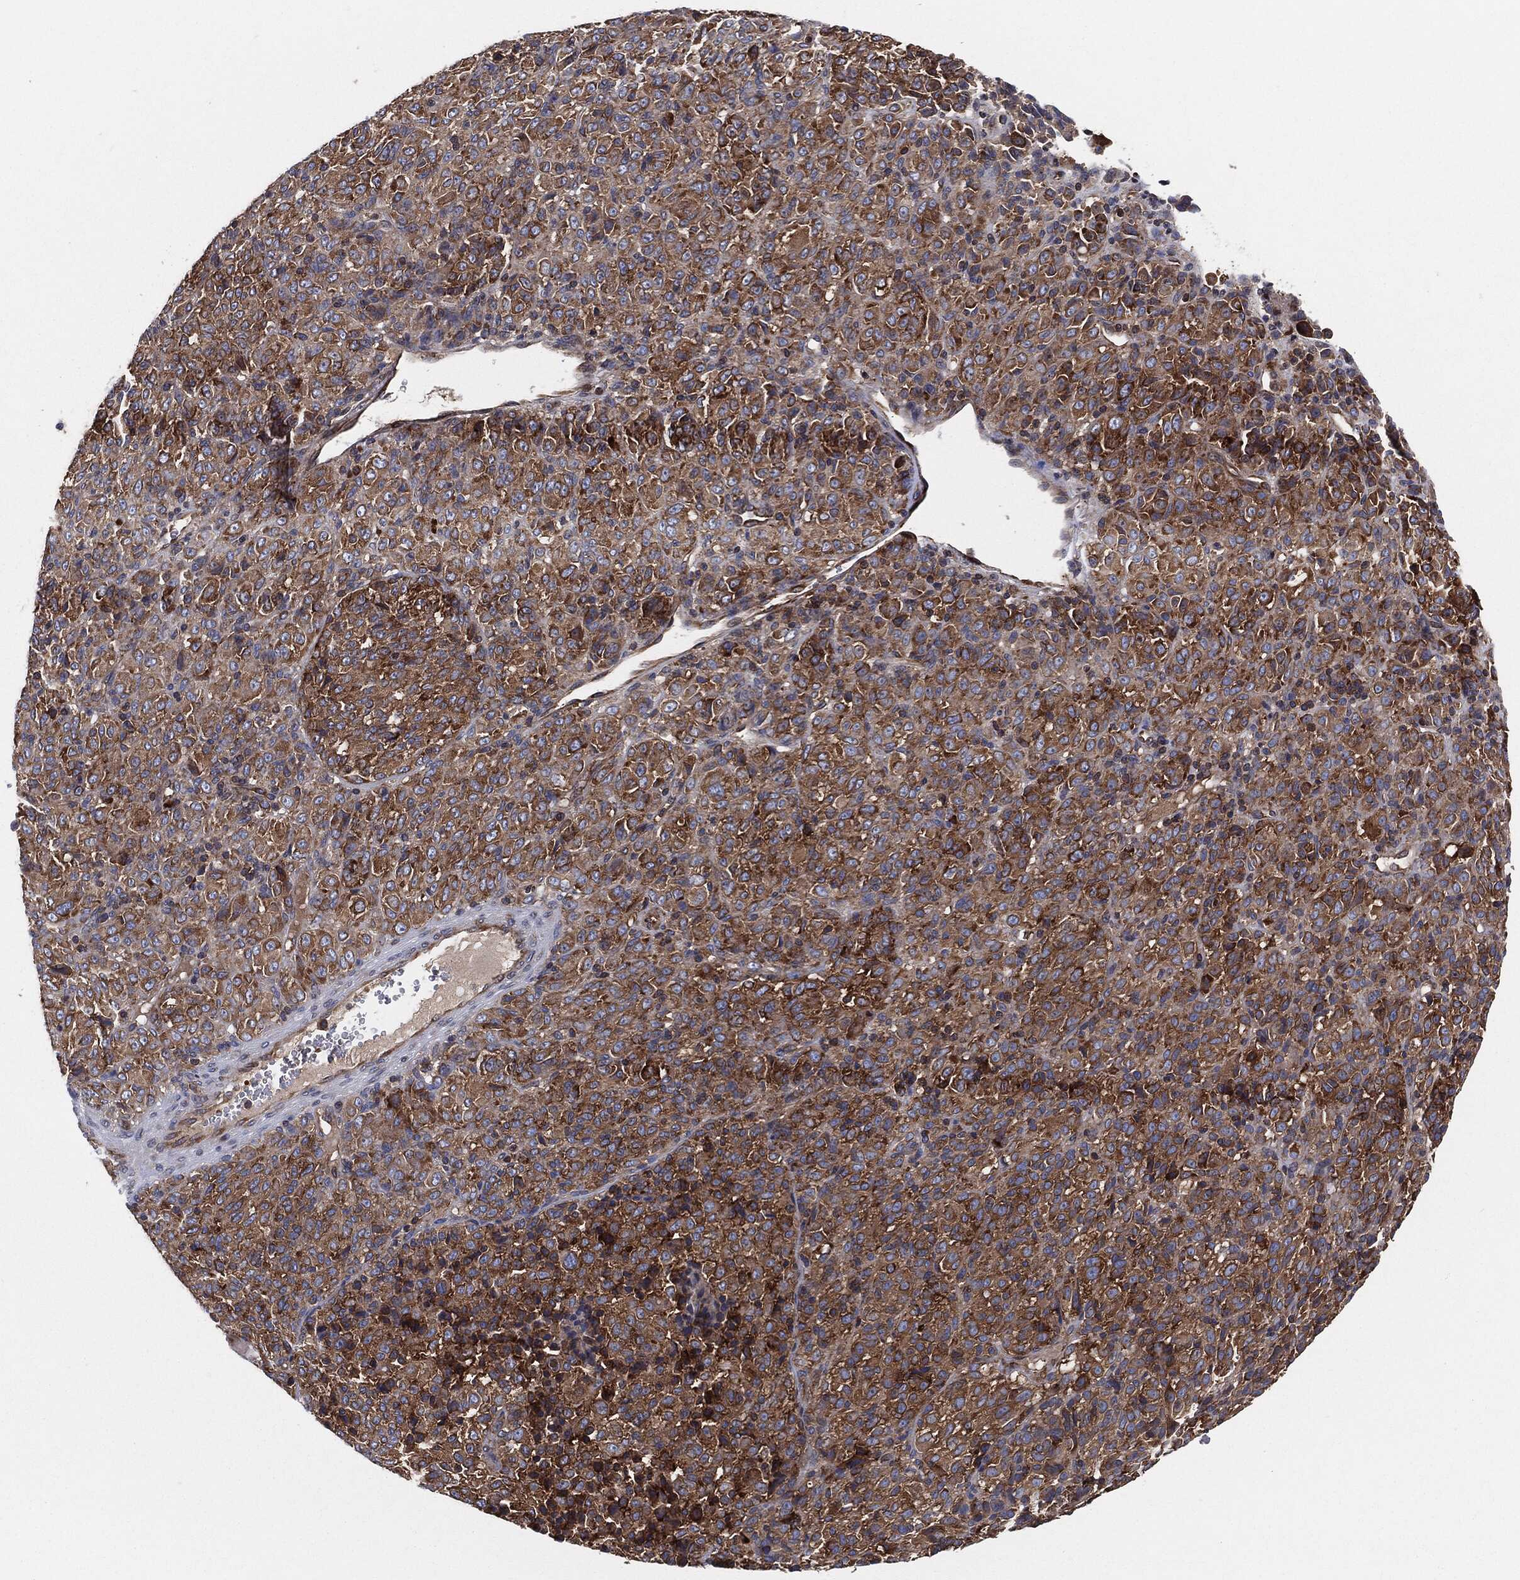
{"staining": {"intensity": "moderate", "quantity": ">75%", "location": "cytoplasmic/membranous"}, "tissue": "melanoma", "cell_type": "Tumor cells", "image_type": "cancer", "snomed": [{"axis": "morphology", "description": "Malignant melanoma, Metastatic site"}, {"axis": "topography", "description": "Brain"}], "caption": "Immunohistochemical staining of malignant melanoma (metastatic site) exhibits medium levels of moderate cytoplasmic/membranous positivity in approximately >75% of tumor cells.", "gene": "EIF2S2", "patient": {"sex": "female", "age": 56}}